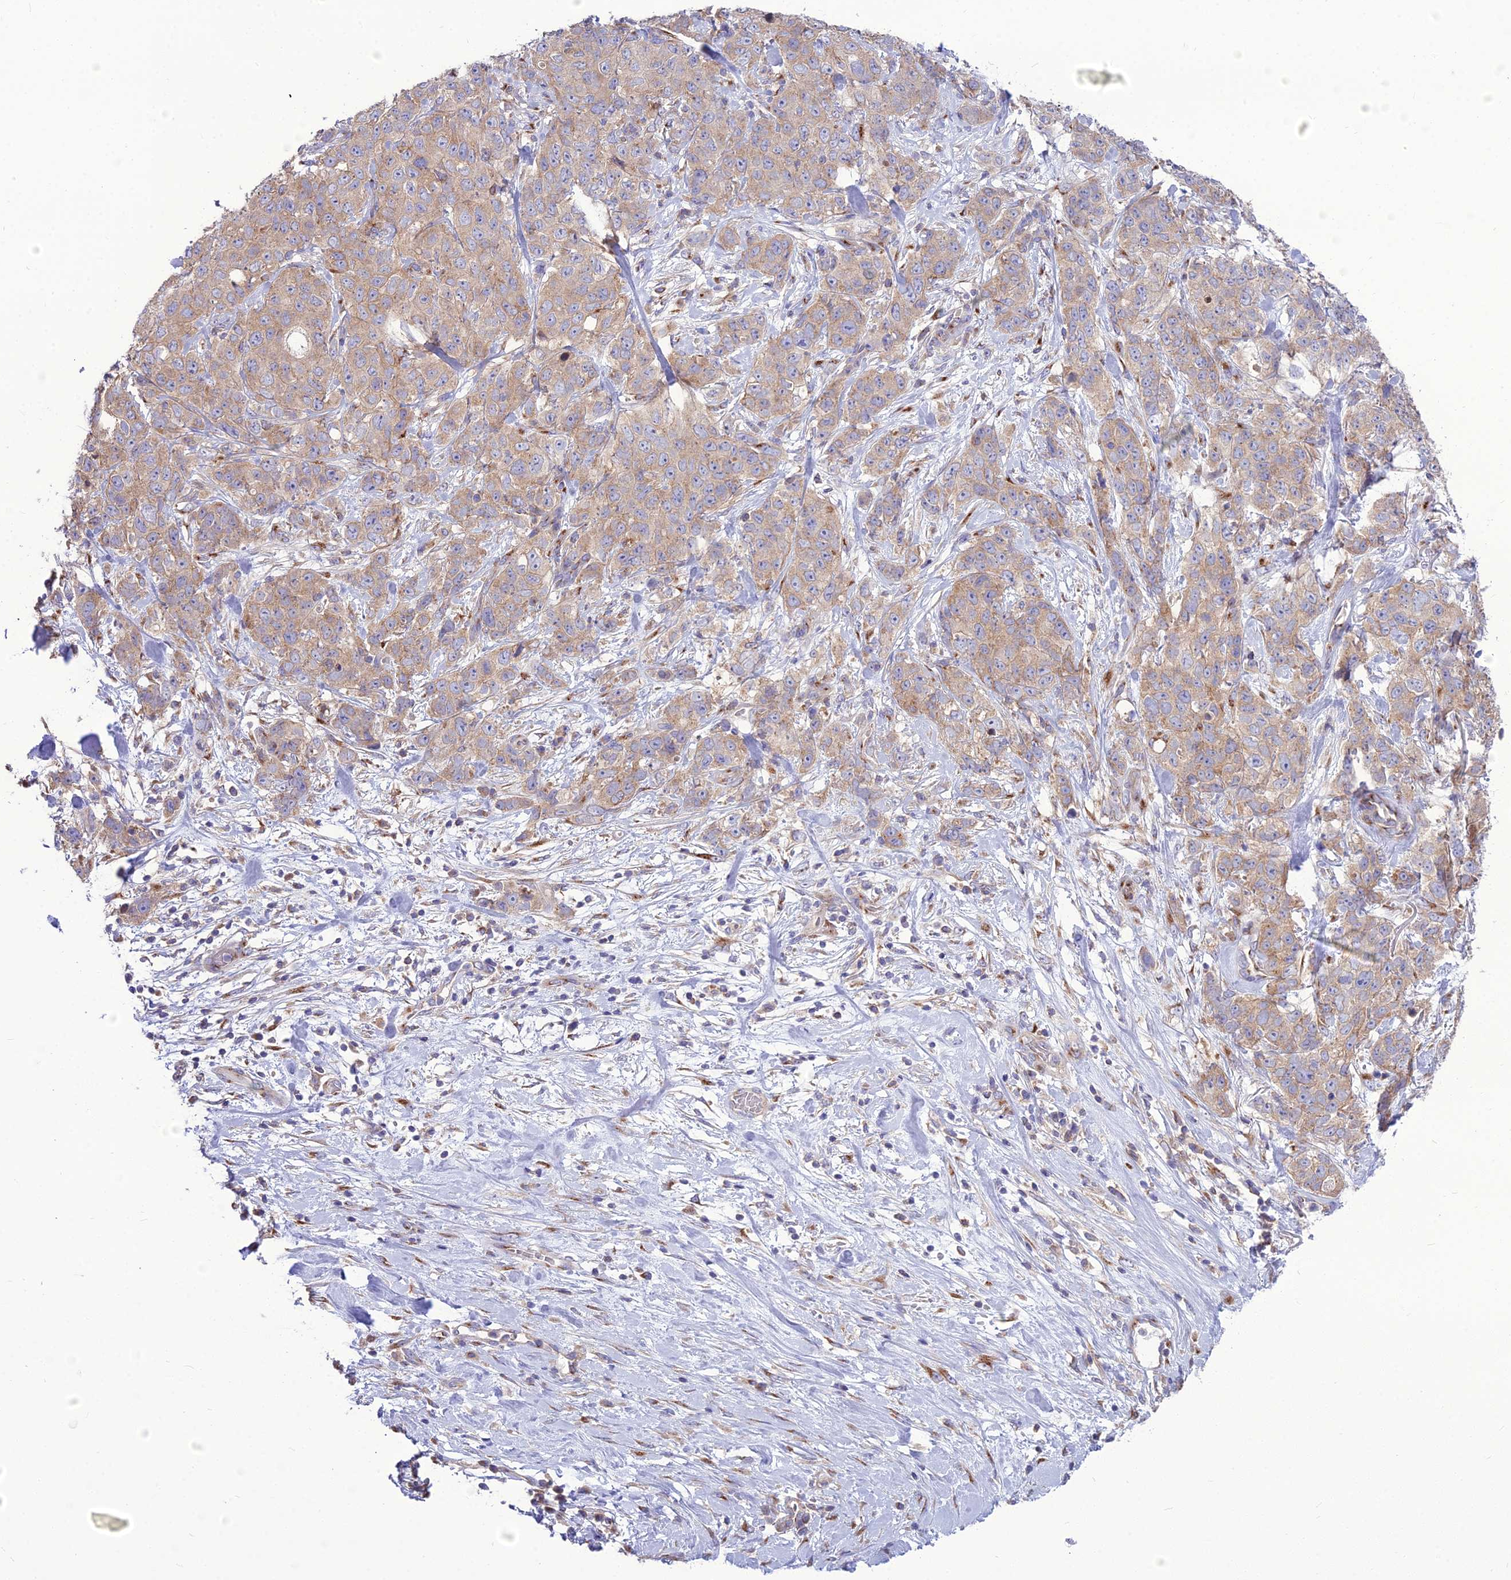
{"staining": {"intensity": "moderate", "quantity": "25%-75%", "location": "cytoplasmic/membranous"}, "tissue": "stomach cancer", "cell_type": "Tumor cells", "image_type": "cancer", "snomed": [{"axis": "morphology", "description": "Adenocarcinoma, NOS"}, {"axis": "topography", "description": "Stomach"}], "caption": "Immunohistochemistry (DAB) staining of human stomach adenocarcinoma shows moderate cytoplasmic/membranous protein staining in about 25%-75% of tumor cells. Using DAB (brown) and hematoxylin (blue) stains, captured at high magnification using brightfield microscopy.", "gene": "SPRYD7", "patient": {"sex": "male", "age": 48}}